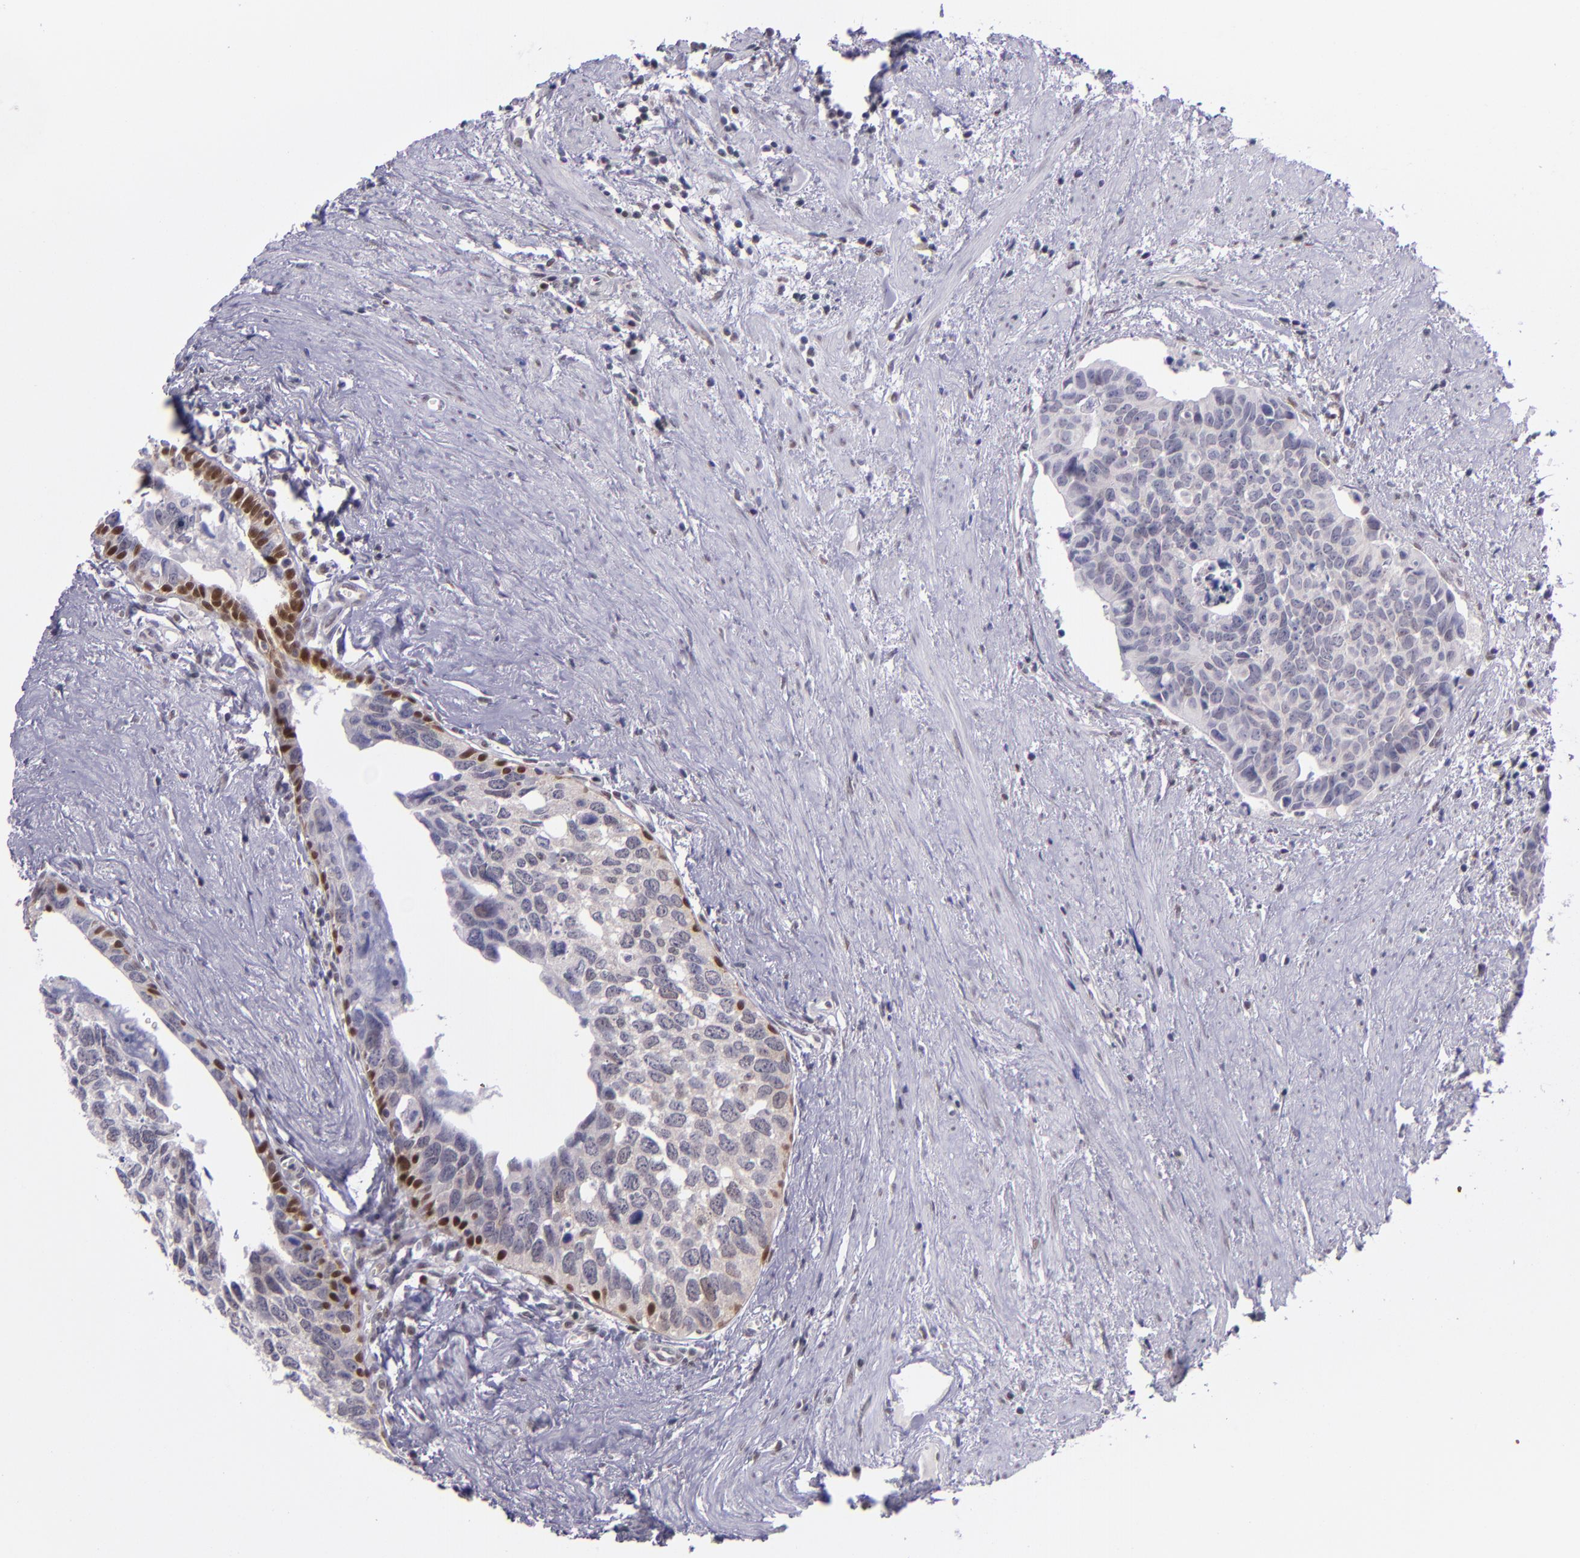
{"staining": {"intensity": "weak", "quantity": "25%-75%", "location": "cytoplasmic/membranous"}, "tissue": "urothelial cancer", "cell_type": "Tumor cells", "image_type": "cancer", "snomed": [{"axis": "morphology", "description": "Urothelial carcinoma, High grade"}, {"axis": "topography", "description": "Urinary bladder"}], "caption": "About 25%-75% of tumor cells in human high-grade urothelial carcinoma show weak cytoplasmic/membranous protein staining as visualized by brown immunohistochemical staining.", "gene": "BAG1", "patient": {"sex": "male", "age": 81}}